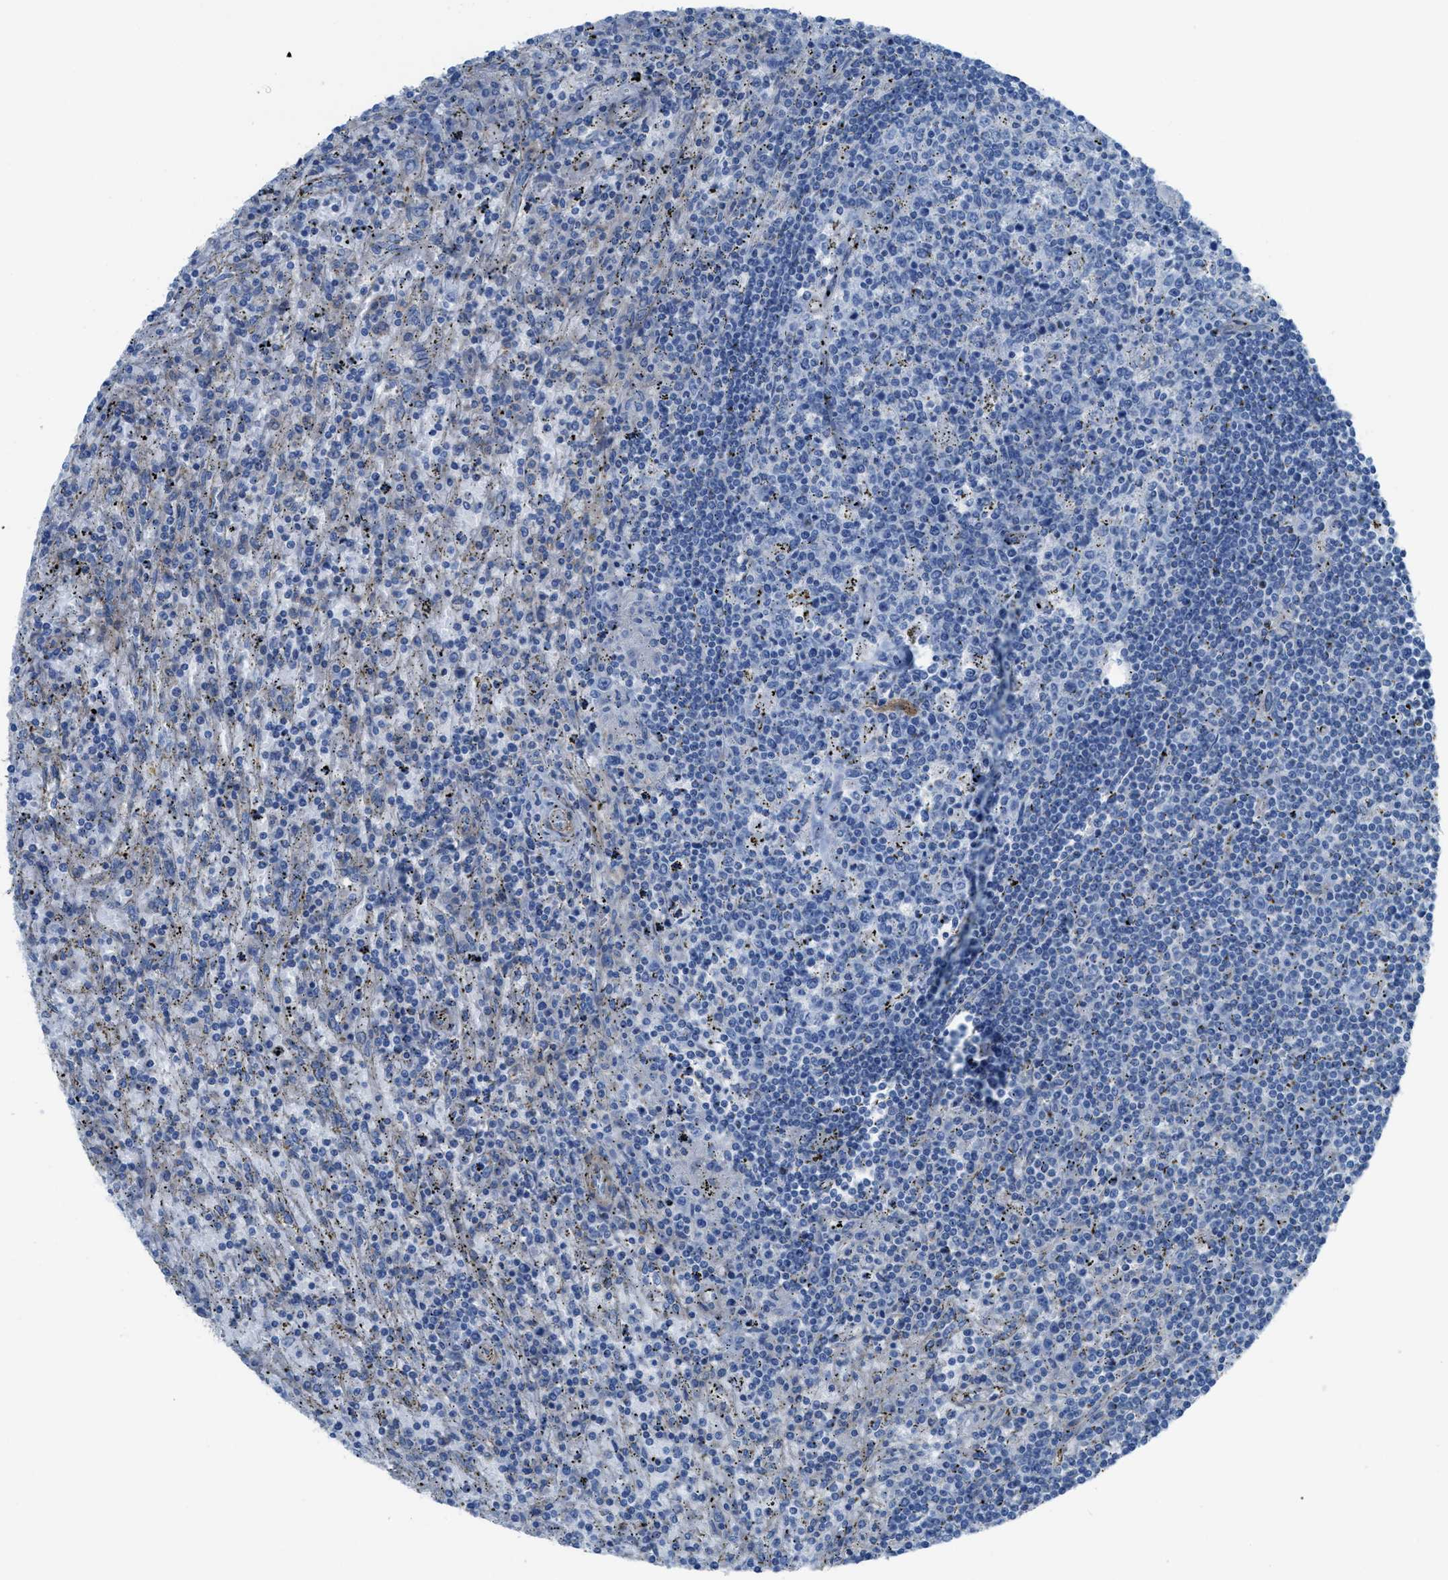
{"staining": {"intensity": "negative", "quantity": "none", "location": "none"}, "tissue": "lymphoma", "cell_type": "Tumor cells", "image_type": "cancer", "snomed": [{"axis": "morphology", "description": "Malignant lymphoma, non-Hodgkin's type, Low grade"}, {"axis": "topography", "description": "Spleen"}], "caption": "Immunohistochemistry of lymphoma displays no positivity in tumor cells.", "gene": "KCNH7", "patient": {"sex": "male", "age": 76}}